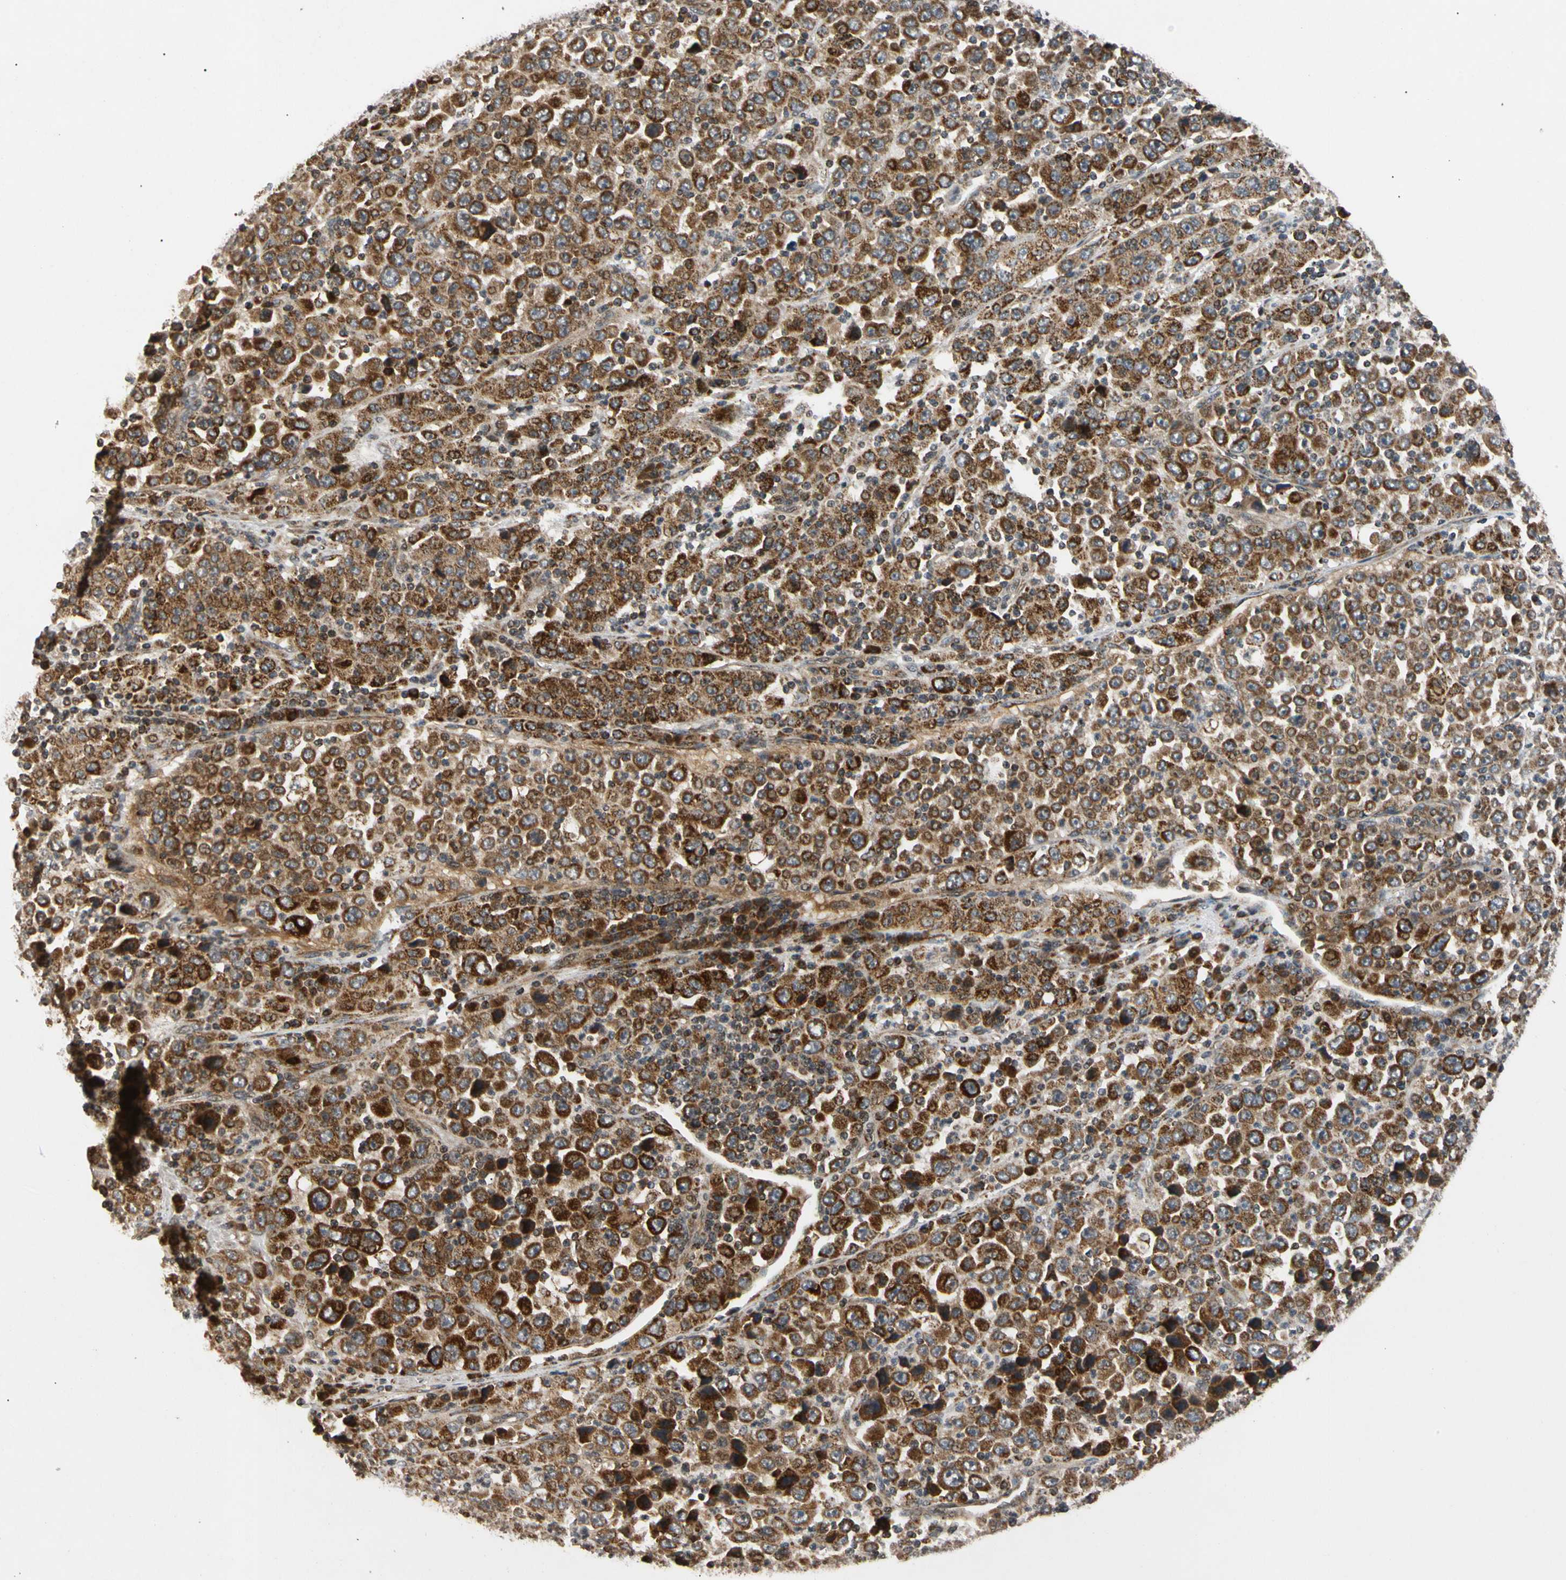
{"staining": {"intensity": "strong", "quantity": ">75%", "location": "cytoplasmic/membranous"}, "tissue": "stomach cancer", "cell_type": "Tumor cells", "image_type": "cancer", "snomed": [{"axis": "morphology", "description": "Normal tissue, NOS"}, {"axis": "morphology", "description": "Adenocarcinoma, NOS"}, {"axis": "topography", "description": "Stomach, upper"}, {"axis": "topography", "description": "Stomach"}], "caption": "Protein expression analysis of stomach cancer (adenocarcinoma) demonstrates strong cytoplasmic/membranous positivity in about >75% of tumor cells. Nuclei are stained in blue.", "gene": "MRPS22", "patient": {"sex": "male", "age": 59}}